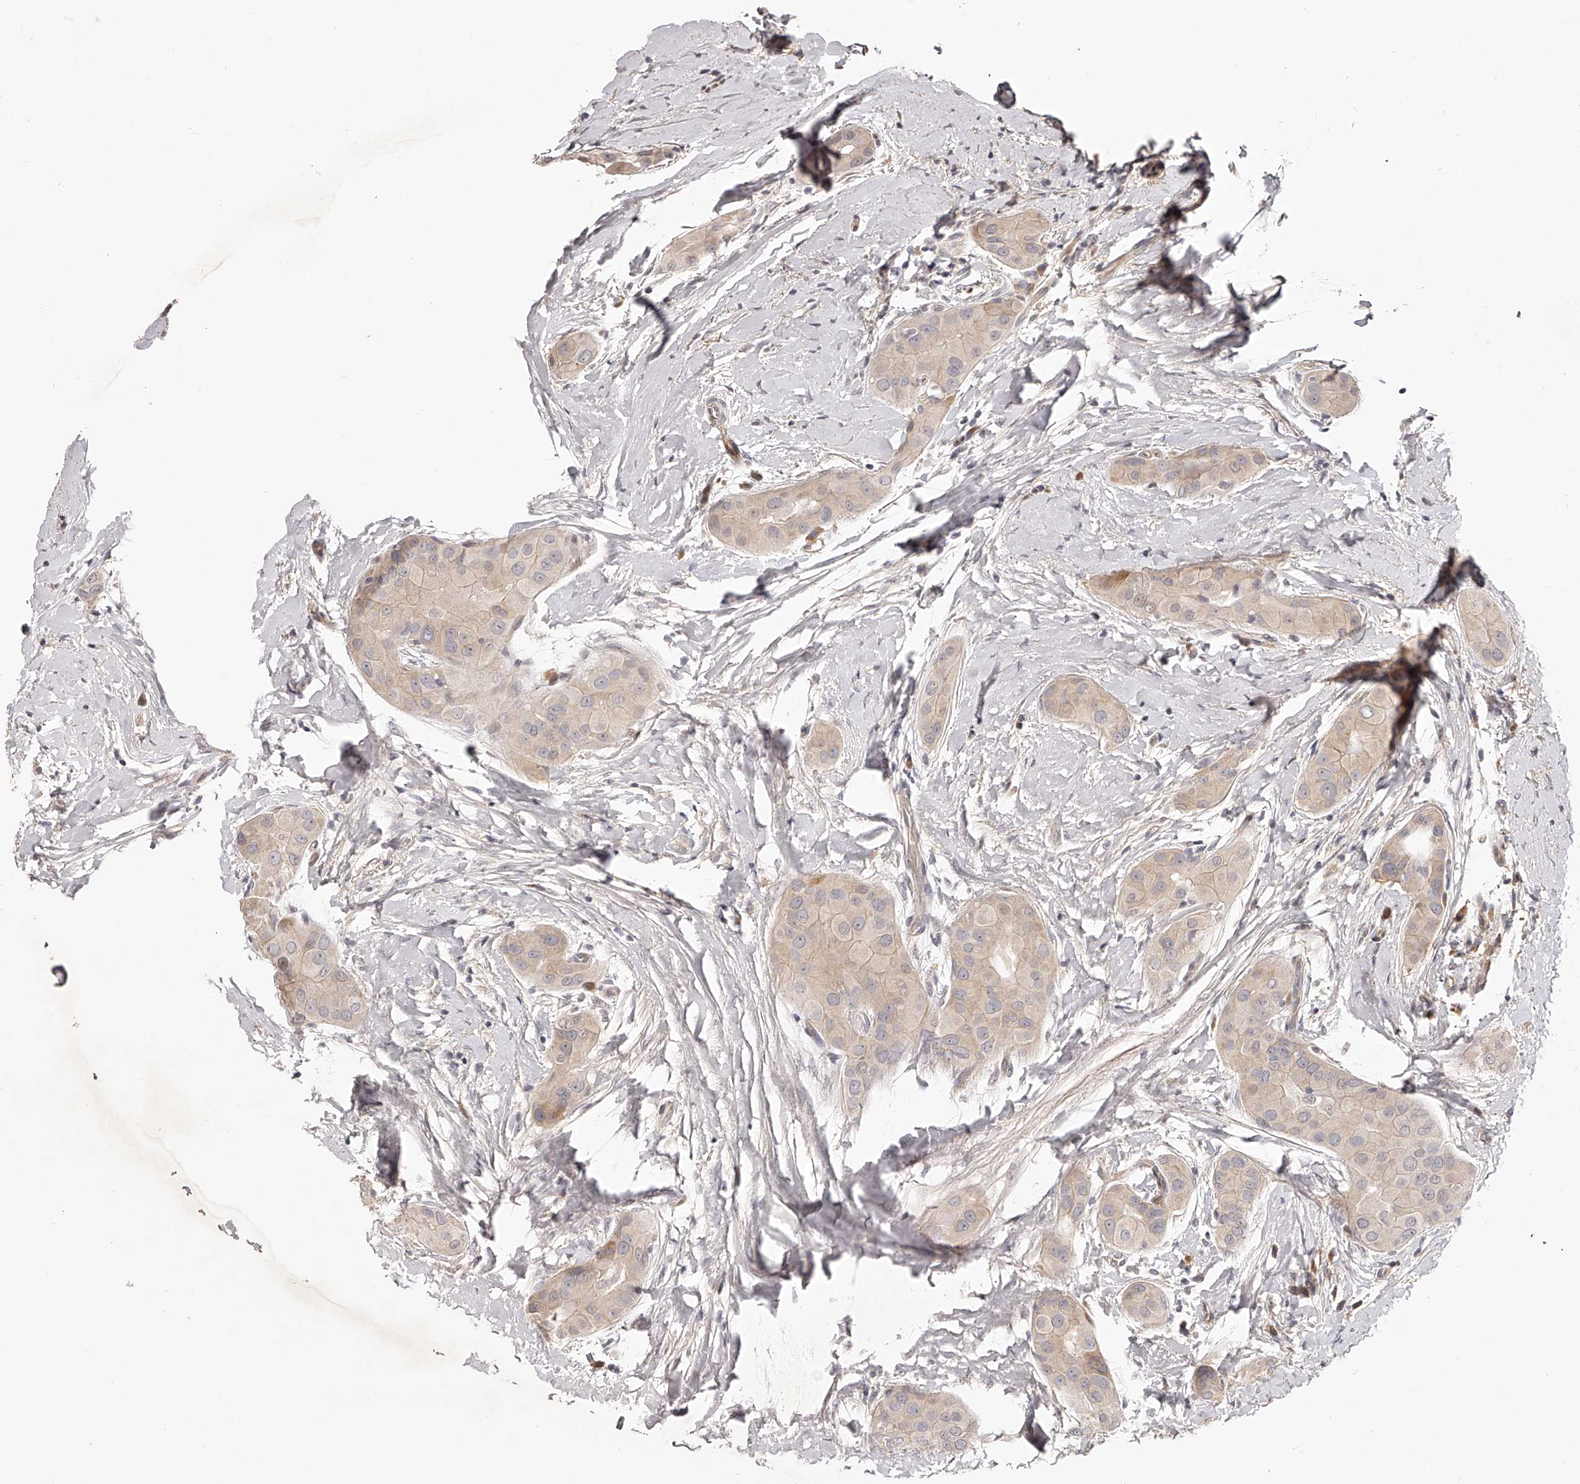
{"staining": {"intensity": "weak", "quantity": "25%-75%", "location": "cytoplasmic/membranous"}, "tissue": "thyroid cancer", "cell_type": "Tumor cells", "image_type": "cancer", "snomed": [{"axis": "morphology", "description": "Papillary adenocarcinoma, NOS"}, {"axis": "topography", "description": "Thyroid gland"}], "caption": "Approximately 25%-75% of tumor cells in human thyroid cancer (papillary adenocarcinoma) exhibit weak cytoplasmic/membranous protein staining as visualized by brown immunohistochemical staining.", "gene": "ZNF582", "patient": {"sex": "male", "age": 33}}